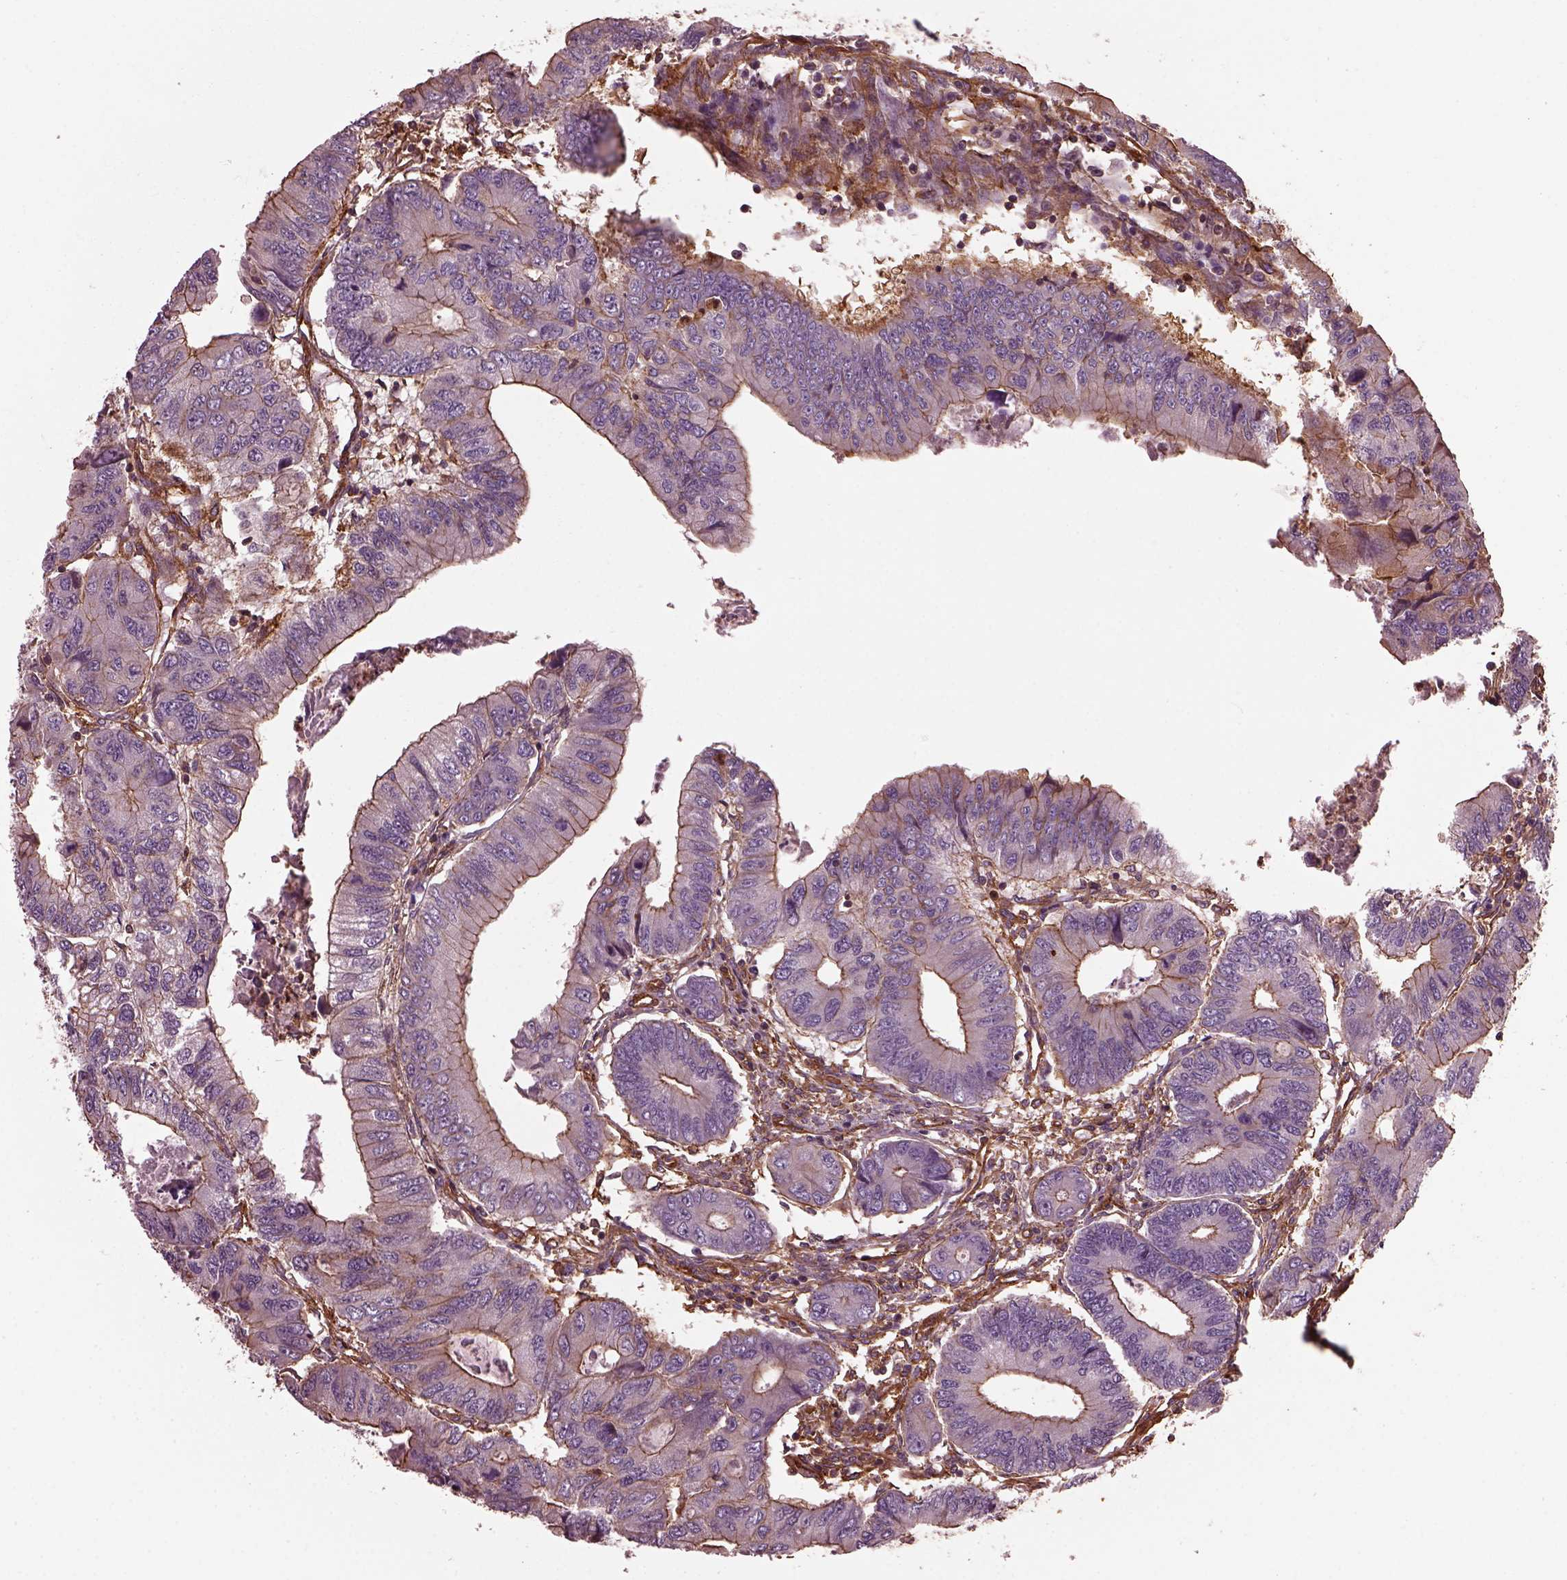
{"staining": {"intensity": "moderate", "quantity": ">75%", "location": "cytoplasmic/membranous"}, "tissue": "colorectal cancer", "cell_type": "Tumor cells", "image_type": "cancer", "snomed": [{"axis": "morphology", "description": "Adenocarcinoma, NOS"}, {"axis": "topography", "description": "Colon"}], "caption": "Immunohistochemical staining of human colorectal cancer (adenocarcinoma) demonstrates medium levels of moderate cytoplasmic/membranous positivity in approximately >75% of tumor cells. (brown staining indicates protein expression, while blue staining denotes nuclei).", "gene": "MYL6", "patient": {"sex": "male", "age": 53}}